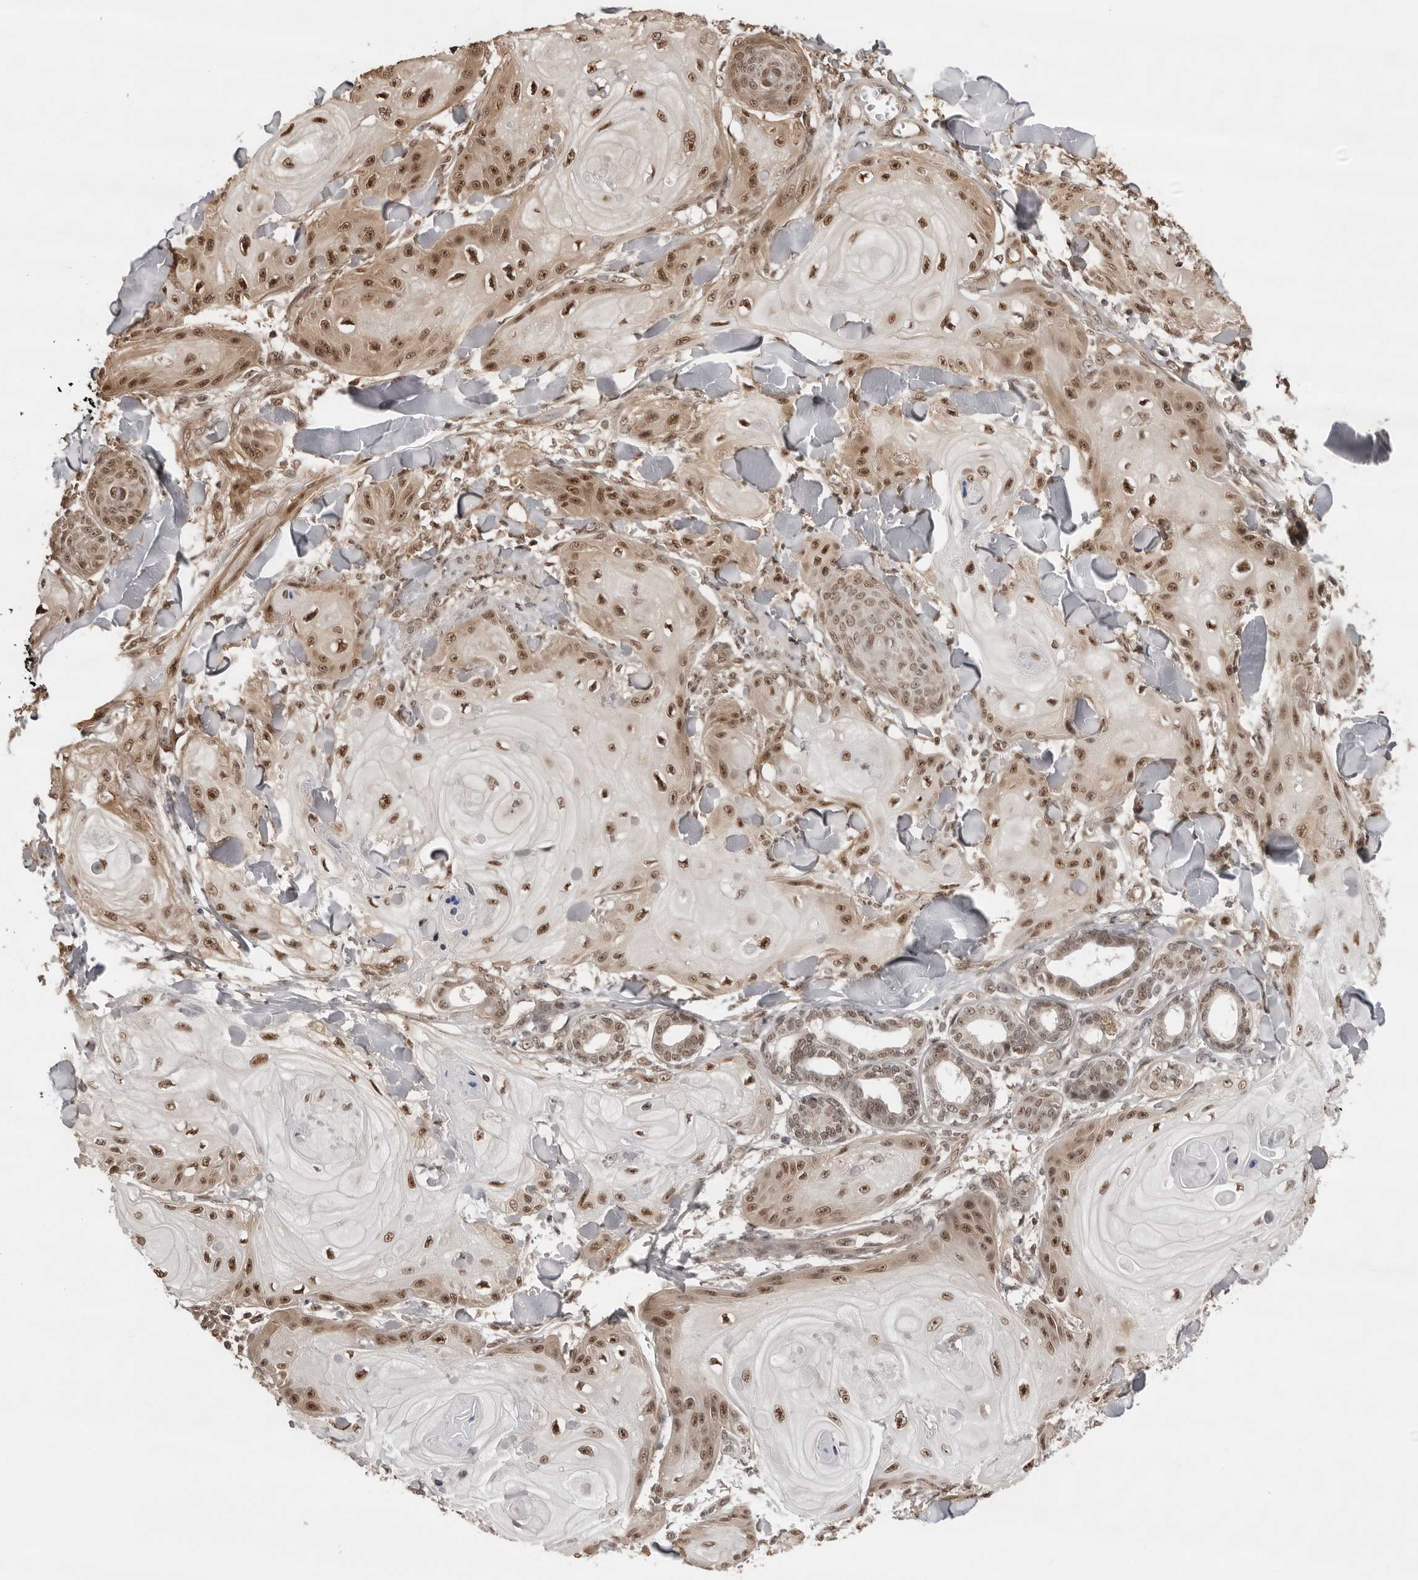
{"staining": {"intensity": "moderate", "quantity": "25%-75%", "location": "nuclear"}, "tissue": "skin cancer", "cell_type": "Tumor cells", "image_type": "cancer", "snomed": [{"axis": "morphology", "description": "Squamous cell carcinoma, NOS"}, {"axis": "topography", "description": "Skin"}], "caption": "Protein staining demonstrates moderate nuclear staining in about 25%-75% of tumor cells in skin cancer (squamous cell carcinoma).", "gene": "SDE2", "patient": {"sex": "male", "age": 74}}